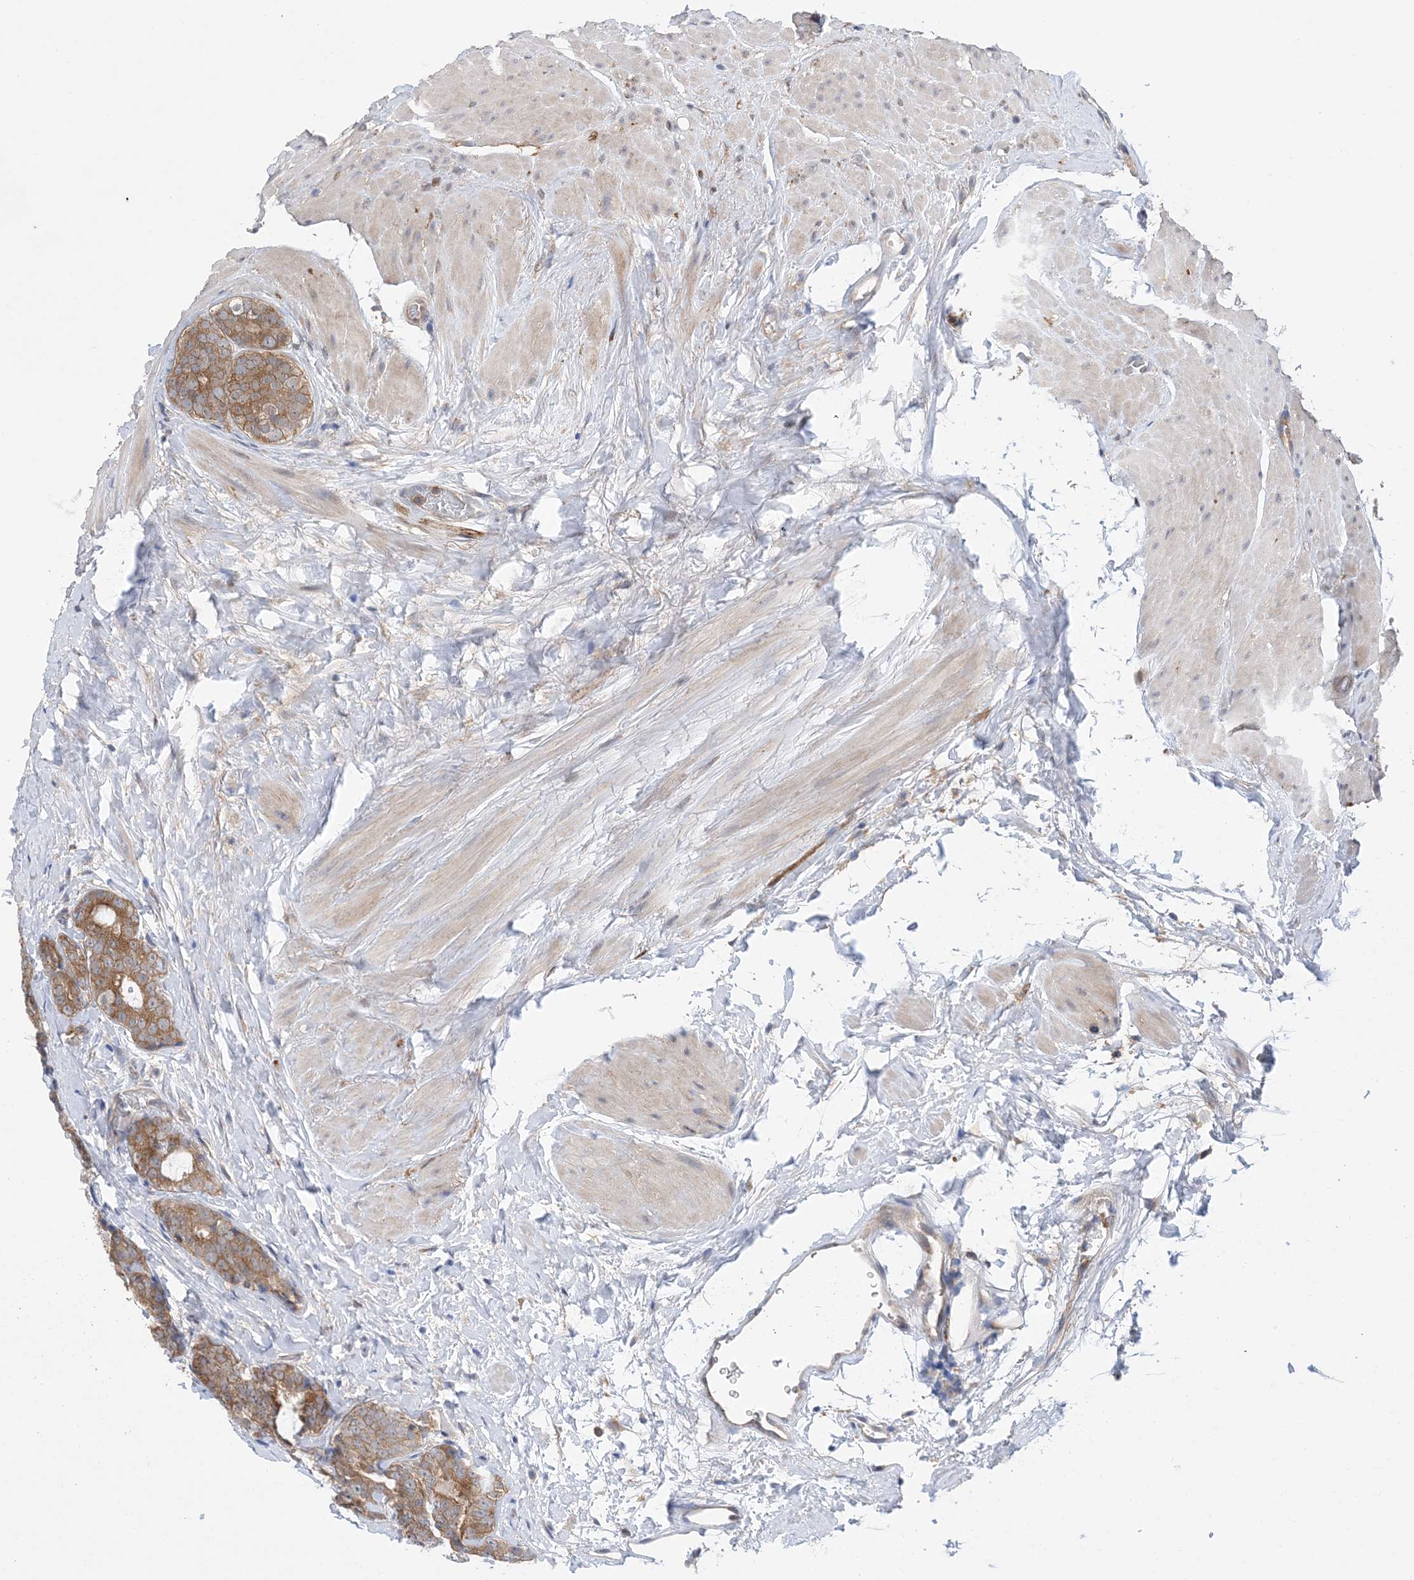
{"staining": {"intensity": "moderate", "quantity": ">75%", "location": "cytoplasmic/membranous"}, "tissue": "prostate cancer", "cell_type": "Tumor cells", "image_type": "cancer", "snomed": [{"axis": "morphology", "description": "Adenocarcinoma, High grade"}, {"axis": "topography", "description": "Prostate"}], "caption": "Prostate cancer (adenocarcinoma (high-grade)) tissue displays moderate cytoplasmic/membranous expression in approximately >75% of tumor cells, visualized by immunohistochemistry. (brown staining indicates protein expression, while blue staining denotes nuclei).", "gene": "EHBP1", "patient": {"sex": "male", "age": 56}}